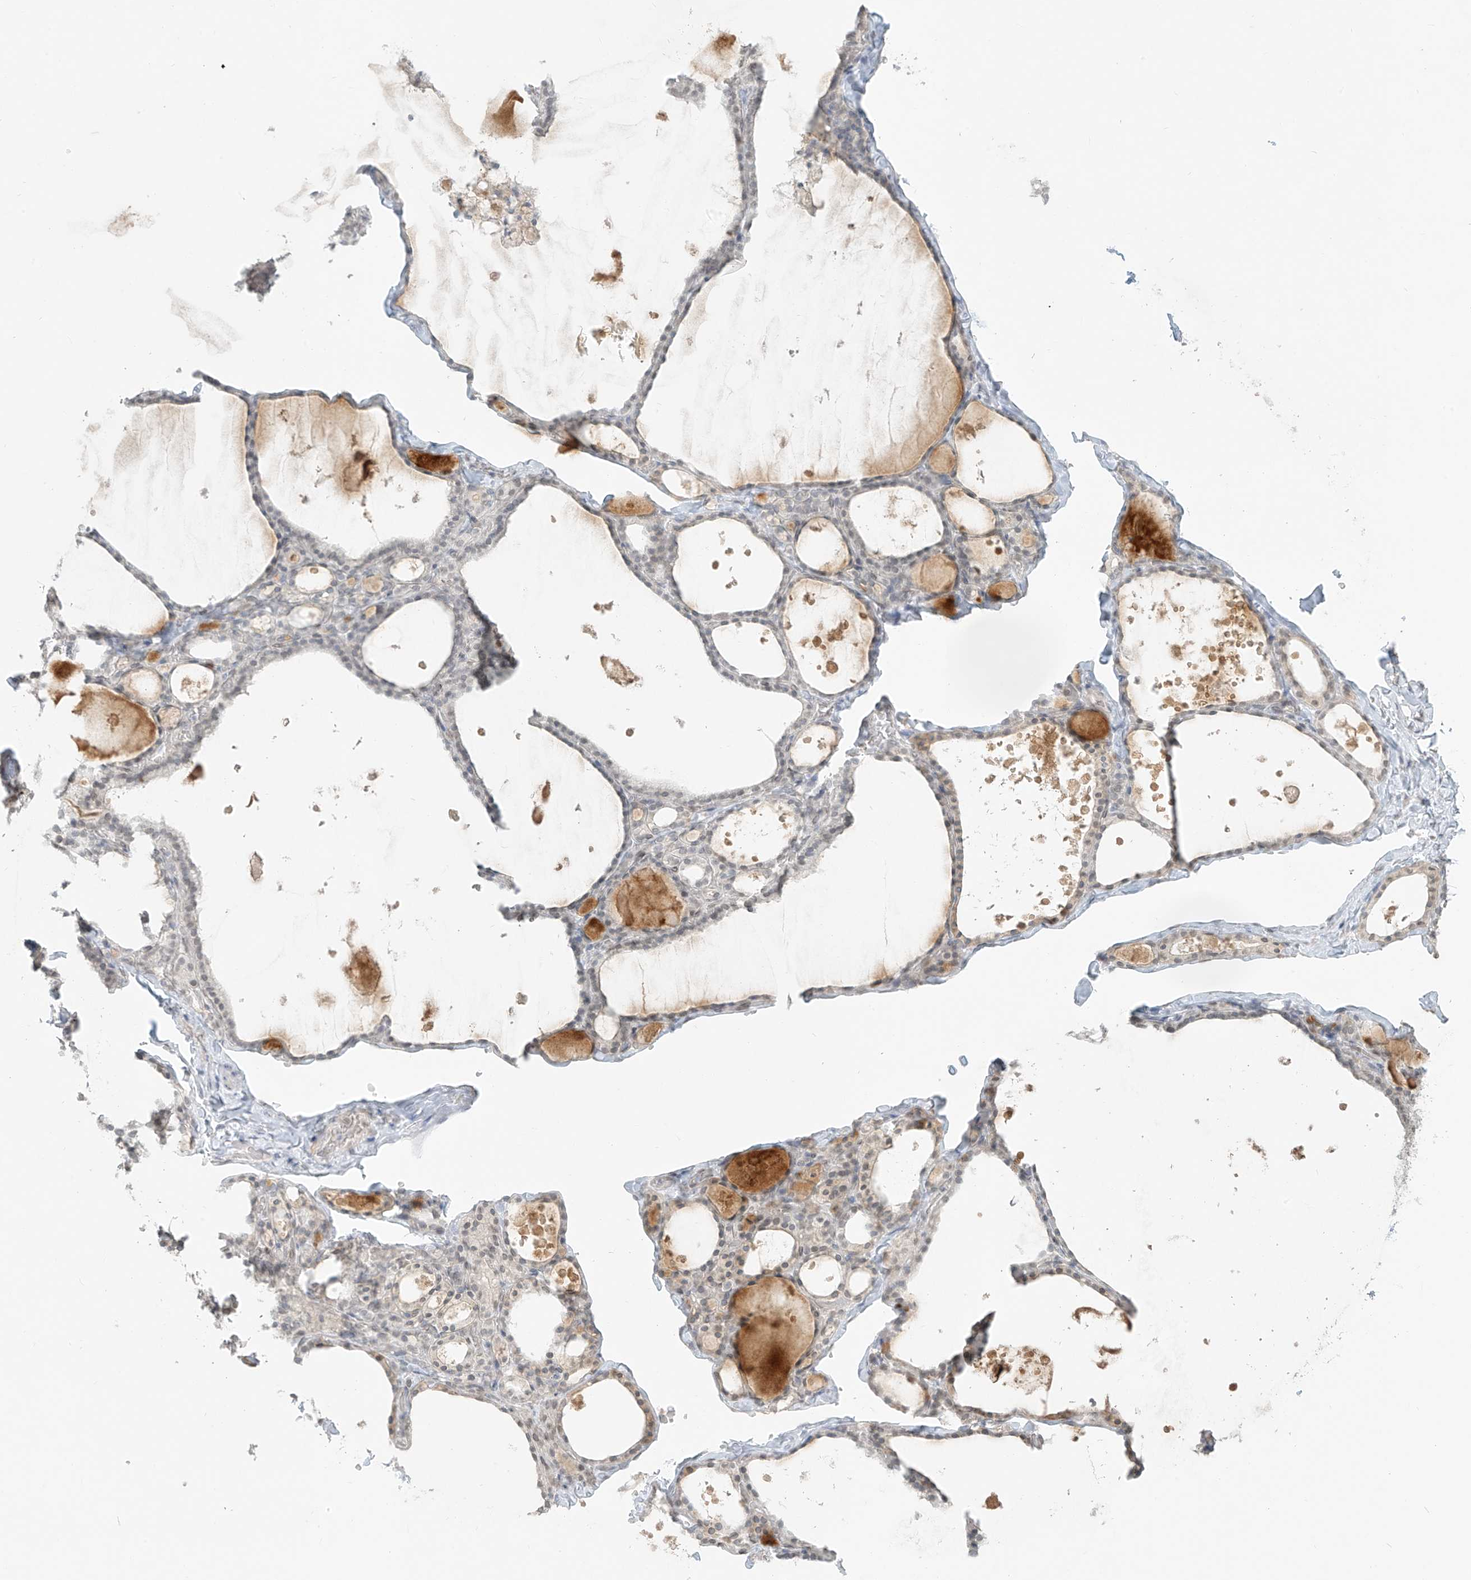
{"staining": {"intensity": "negative", "quantity": "none", "location": "none"}, "tissue": "thyroid gland", "cell_type": "Glandular cells", "image_type": "normal", "snomed": [{"axis": "morphology", "description": "Normal tissue, NOS"}, {"axis": "topography", "description": "Thyroid gland"}], "caption": "High power microscopy histopathology image of an immunohistochemistry (IHC) photomicrograph of unremarkable thyroid gland, revealing no significant staining in glandular cells. (Immunohistochemistry, brightfield microscopy, high magnification).", "gene": "OSBPL7", "patient": {"sex": "male", "age": 56}}